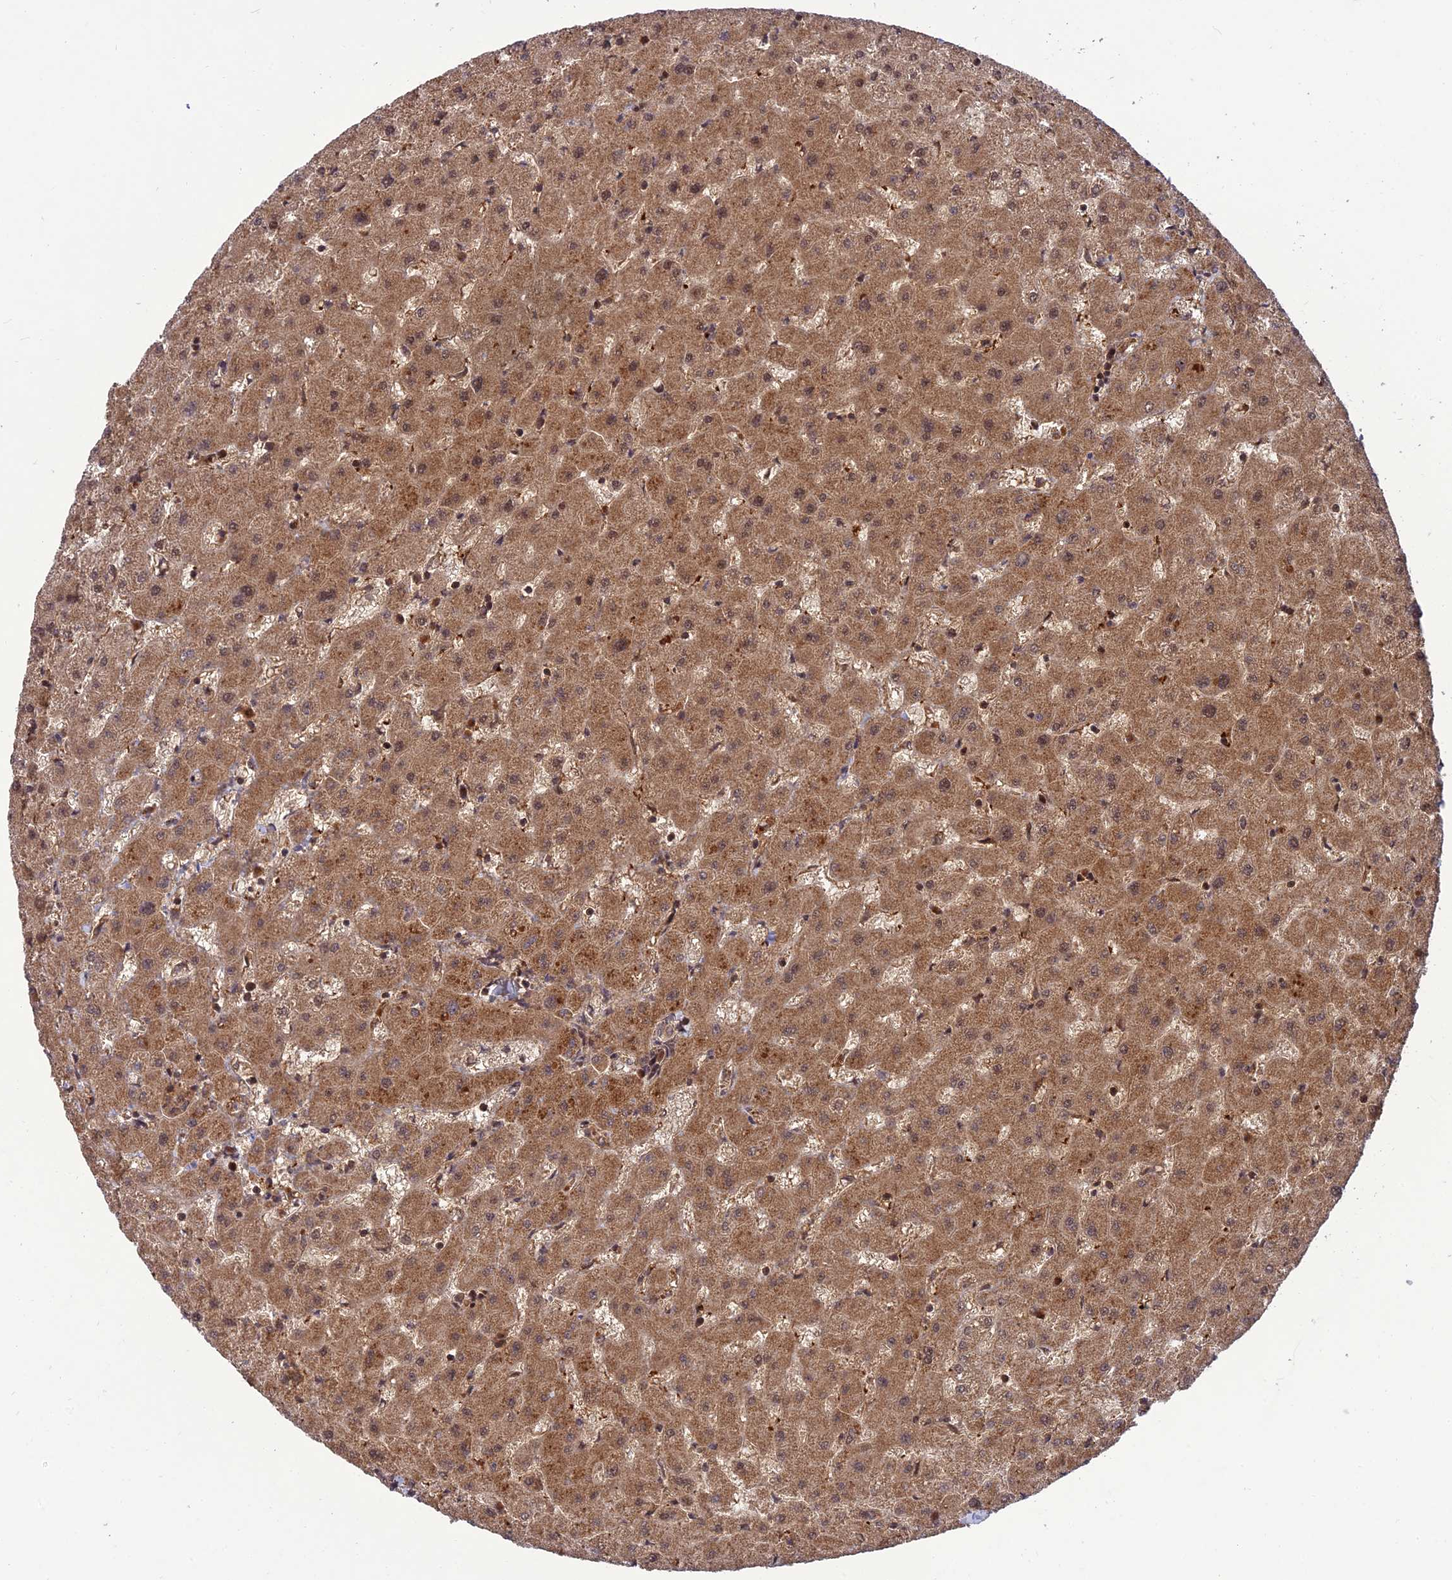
{"staining": {"intensity": "moderate", "quantity": ">75%", "location": "cytoplasmic/membranous"}, "tissue": "liver", "cell_type": "Cholangiocytes", "image_type": "normal", "snomed": [{"axis": "morphology", "description": "Normal tissue, NOS"}, {"axis": "topography", "description": "Liver"}], "caption": "Moderate cytoplasmic/membranous protein expression is seen in about >75% of cholangiocytes in liver. (Brightfield microscopy of DAB IHC at high magnification).", "gene": "NDUFC1", "patient": {"sex": "female", "age": 63}}